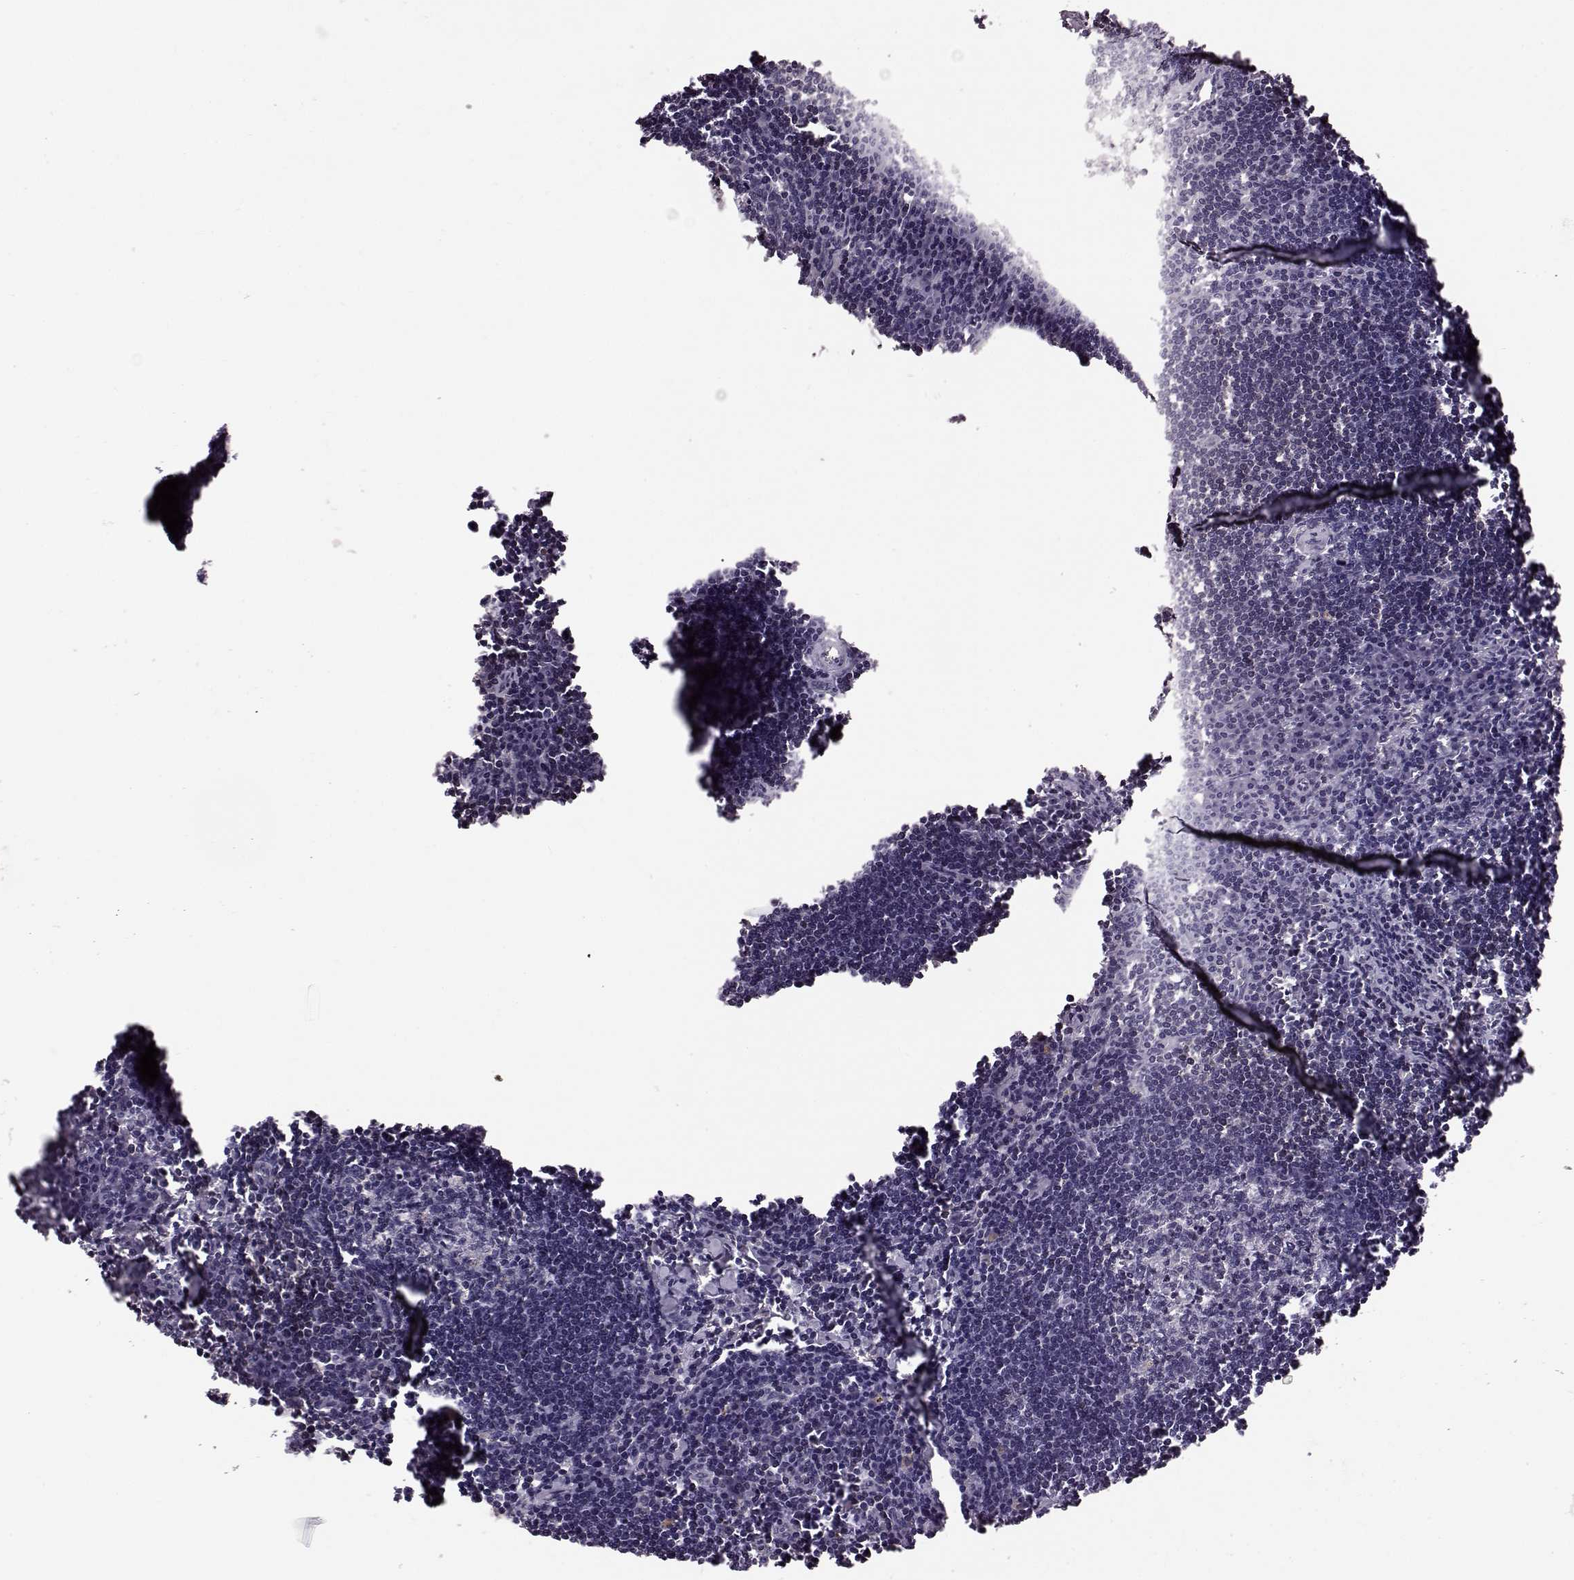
{"staining": {"intensity": "negative", "quantity": "none", "location": "none"}, "tissue": "lymph node", "cell_type": "Germinal center cells", "image_type": "normal", "snomed": [{"axis": "morphology", "description": "Normal tissue, NOS"}, {"axis": "topography", "description": "Lymph node"}], "caption": "Germinal center cells are negative for brown protein staining in unremarkable lymph node. The staining was performed using DAB to visualize the protein expression in brown, while the nuclei were stained in blue with hematoxylin (Magnification: 20x).", "gene": "CDC42SE1", "patient": {"sex": "male", "age": 55}}